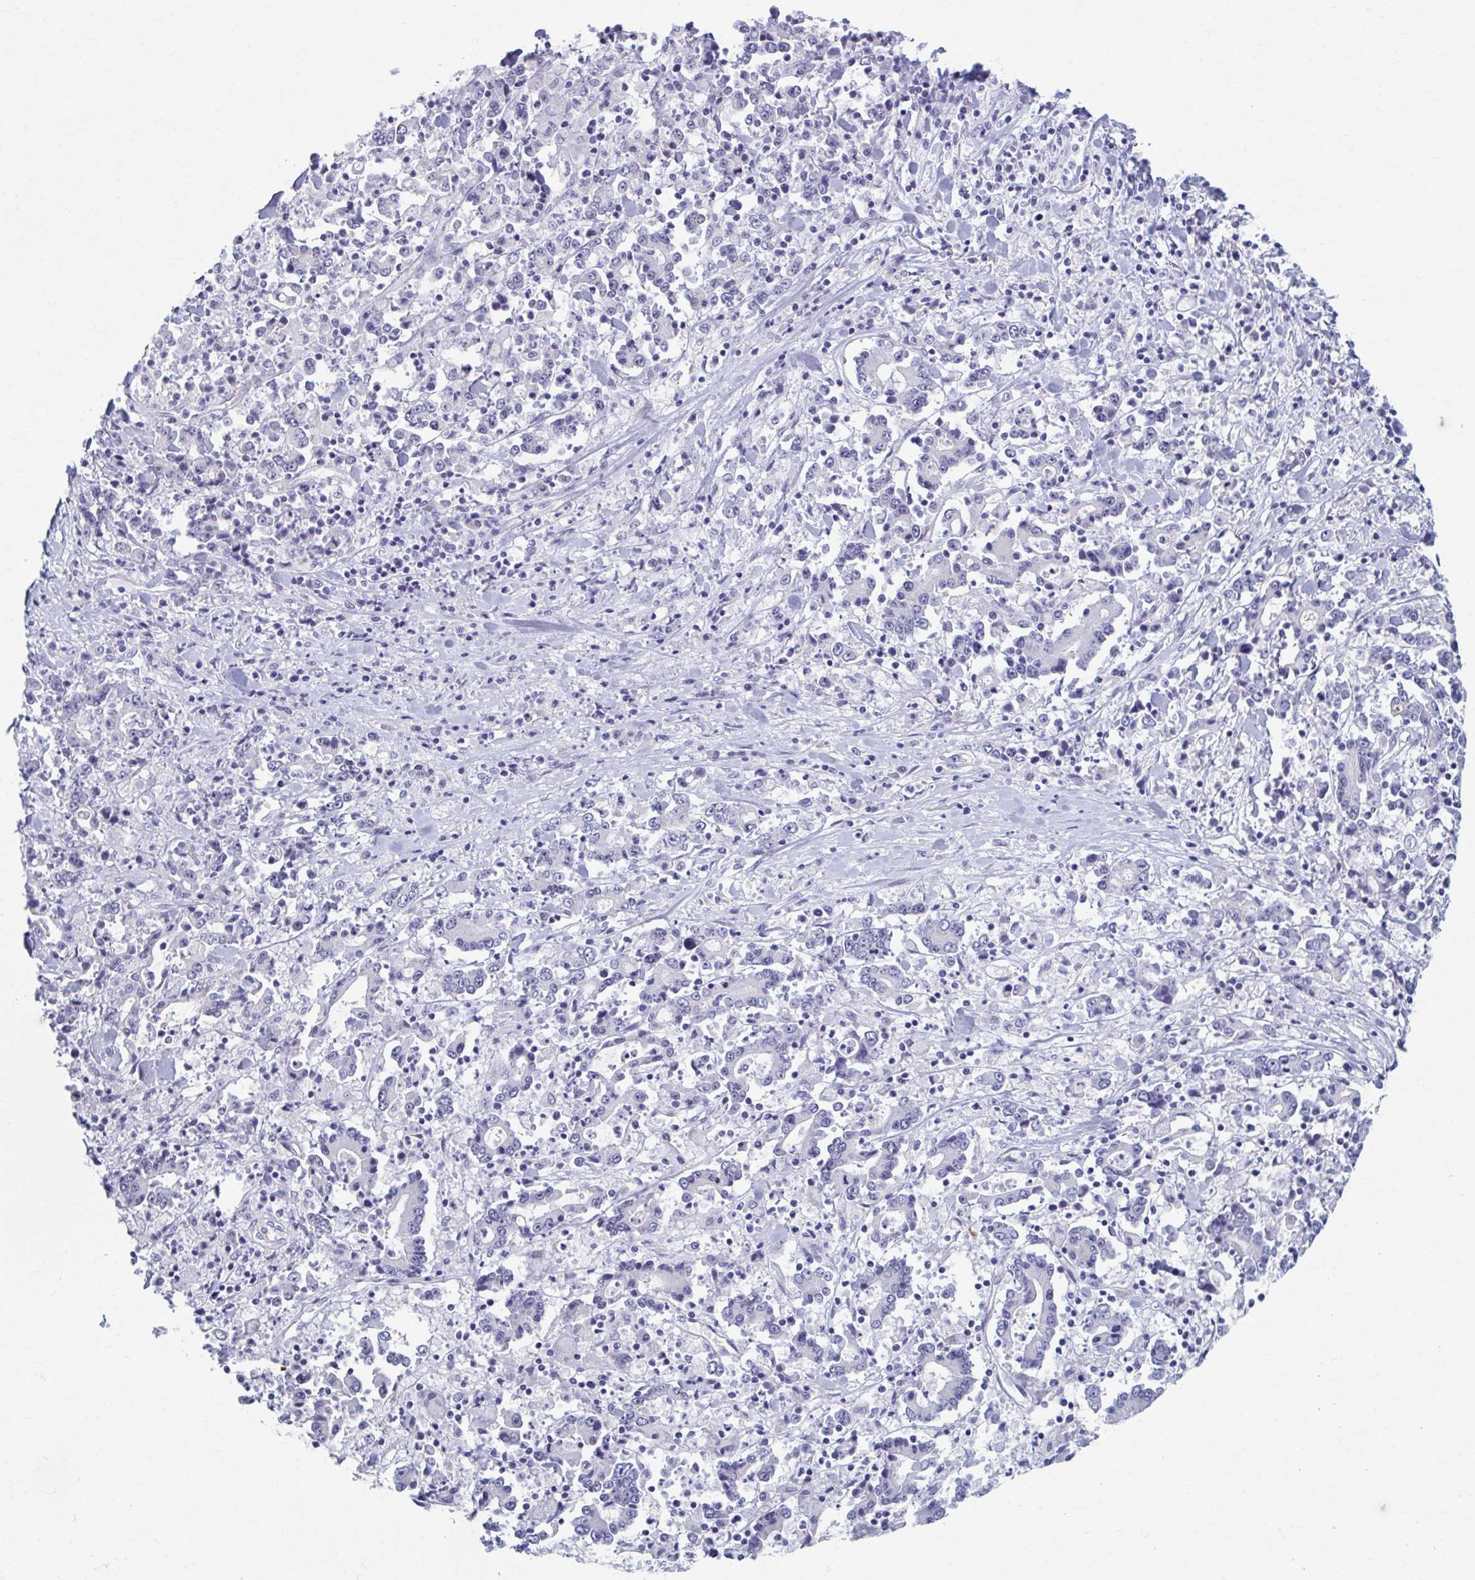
{"staining": {"intensity": "negative", "quantity": "none", "location": "none"}, "tissue": "stomach cancer", "cell_type": "Tumor cells", "image_type": "cancer", "snomed": [{"axis": "morphology", "description": "Adenocarcinoma, NOS"}, {"axis": "topography", "description": "Stomach, upper"}], "caption": "DAB immunohistochemical staining of stomach cancer shows no significant positivity in tumor cells.", "gene": "CCDC105", "patient": {"sex": "male", "age": 68}}